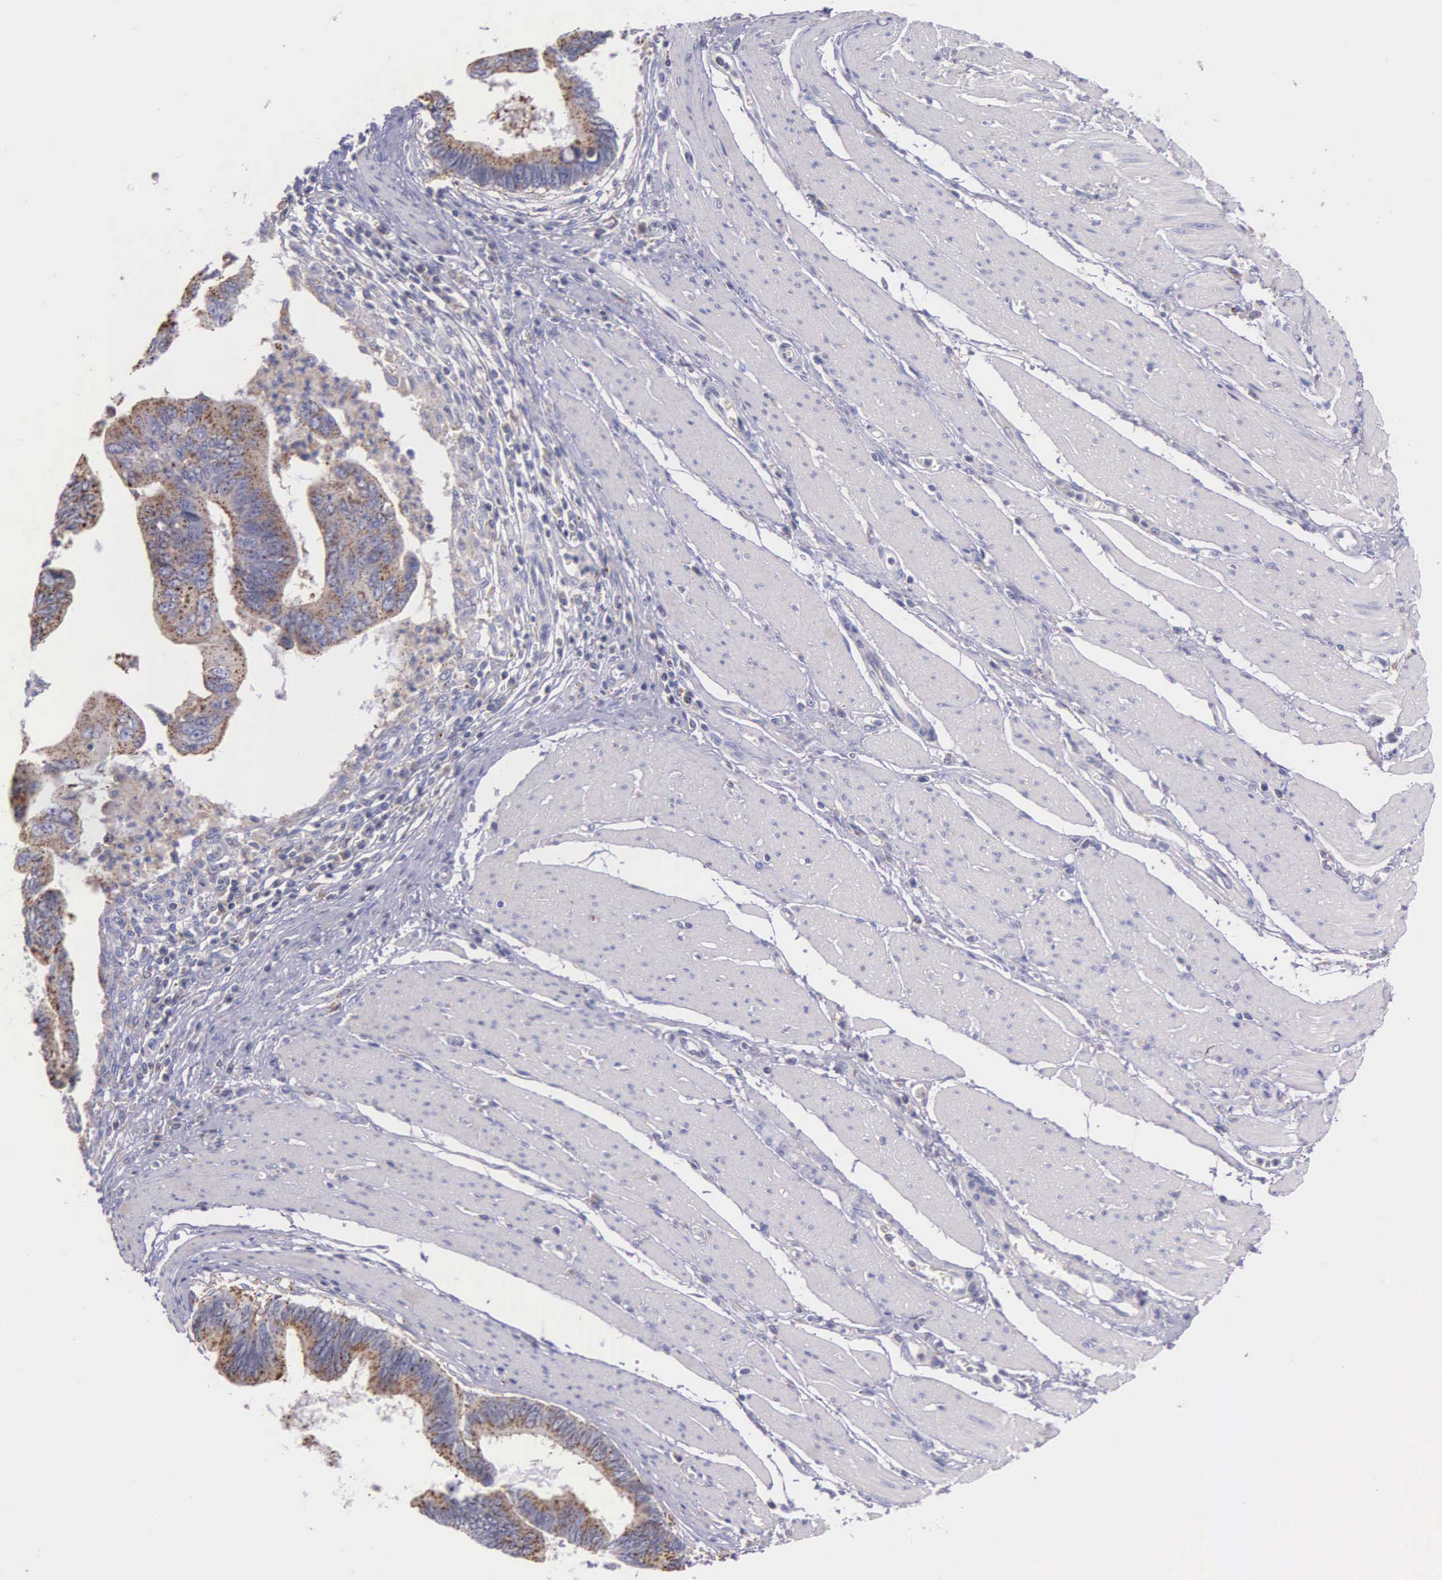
{"staining": {"intensity": "weak", "quantity": ">75%", "location": "cytoplasmic/membranous"}, "tissue": "pancreatic cancer", "cell_type": "Tumor cells", "image_type": "cancer", "snomed": [{"axis": "morphology", "description": "Adenocarcinoma, NOS"}, {"axis": "topography", "description": "Pancreas"}], "caption": "Immunohistochemistry (IHC) of human pancreatic cancer exhibits low levels of weak cytoplasmic/membranous staining in about >75% of tumor cells. (DAB (3,3'-diaminobenzidine) IHC with brightfield microscopy, high magnification).", "gene": "MIA2", "patient": {"sex": "female", "age": 70}}